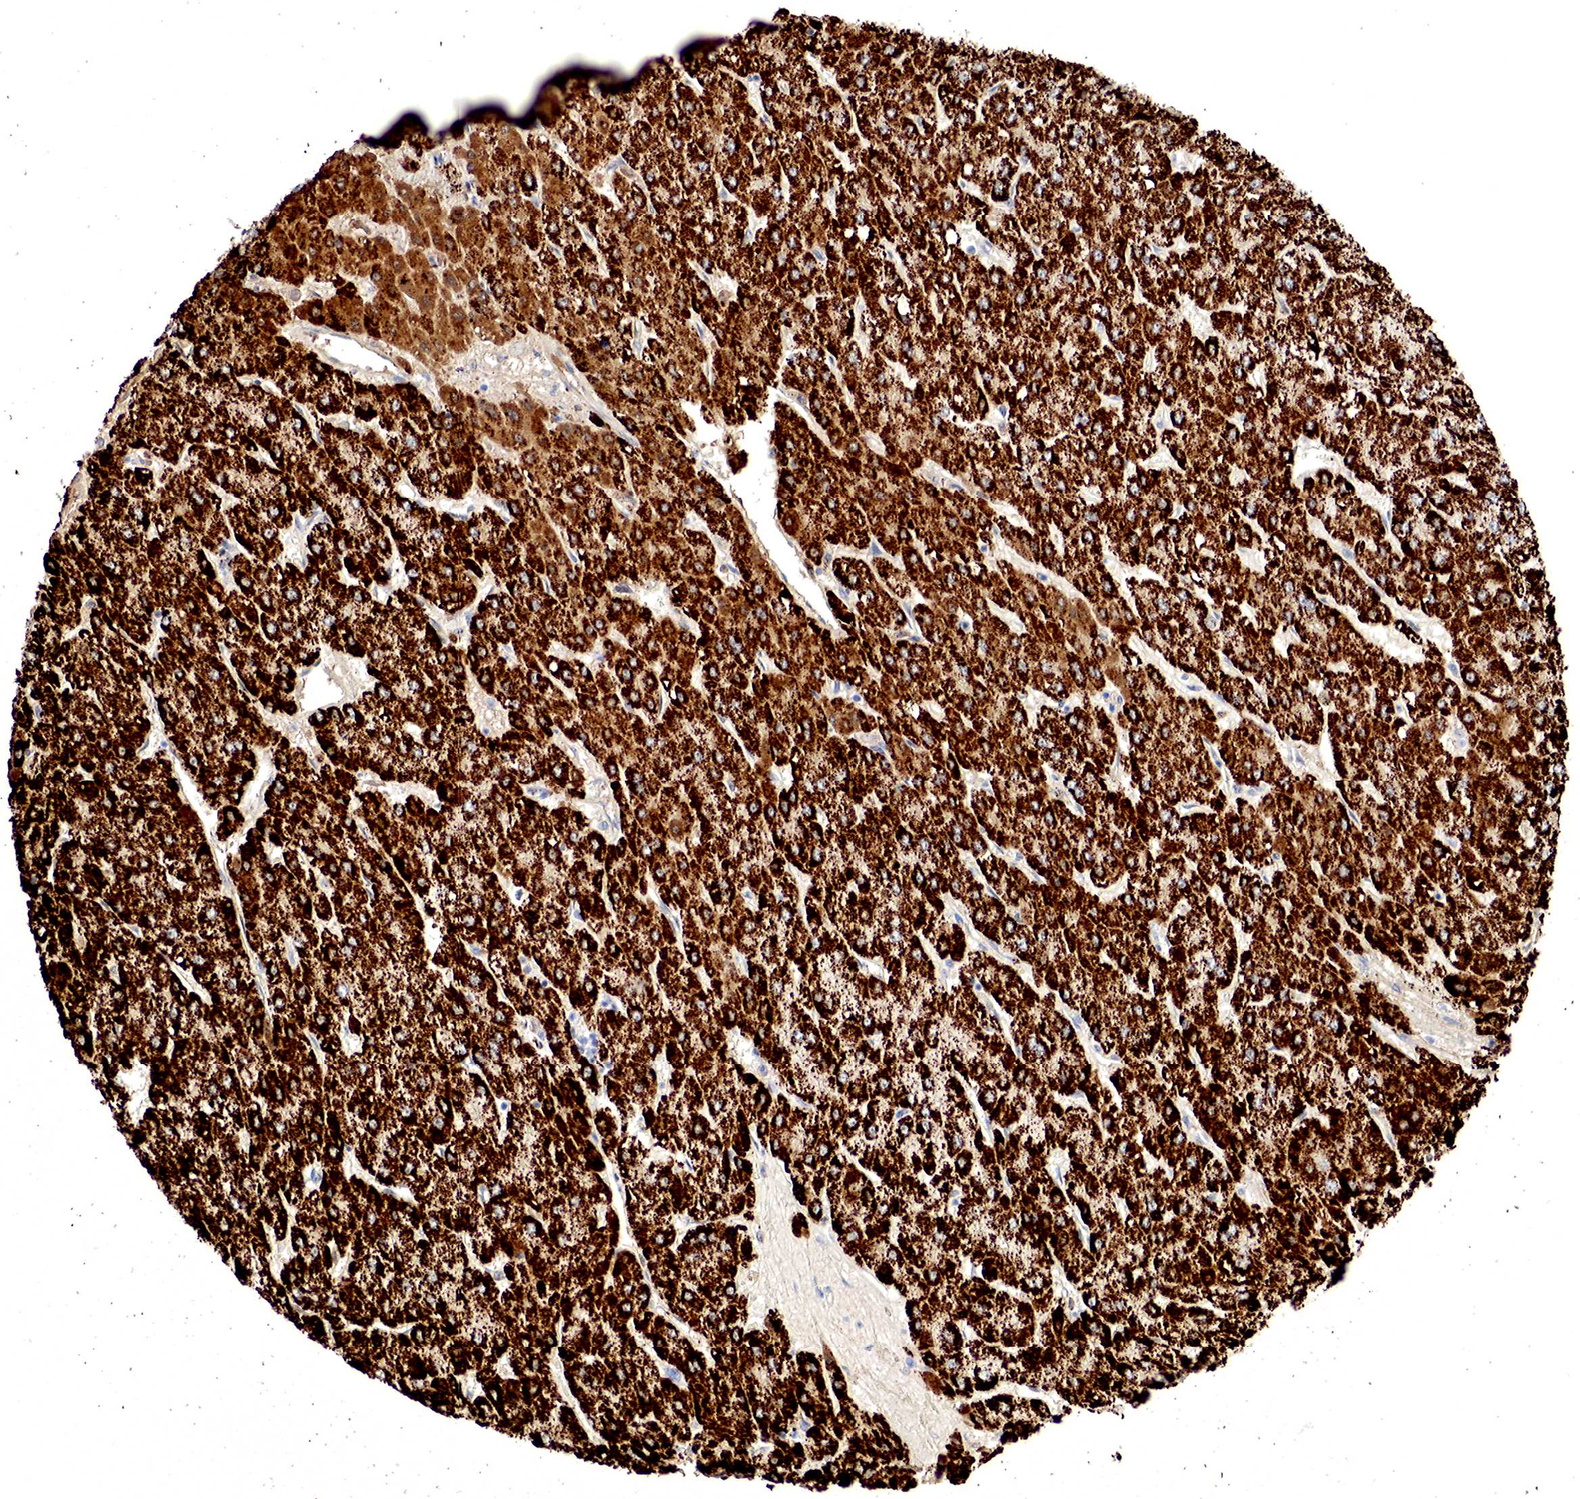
{"staining": {"intensity": "strong", "quantity": ">75%", "location": "cytoplasmic/membranous"}, "tissue": "liver cancer", "cell_type": "Tumor cells", "image_type": "cancer", "snomed": [{"axis": "morphology", "description": "Carcinoma, Hepatocellular, NOS"}, {"axis": "topography", "description": "Liver"}], "caption": "This photomicrograph exhibits hepatocellular carcinoma (liver) stained with immunohistochemistry to label a protein in brown. The cytoplasmic/membranous of tumor cells show strong positivity for the protein. Nuclei are counter-stained blue.", "gene": "OTC", "patient": {"sex": "female", "age": 52}}